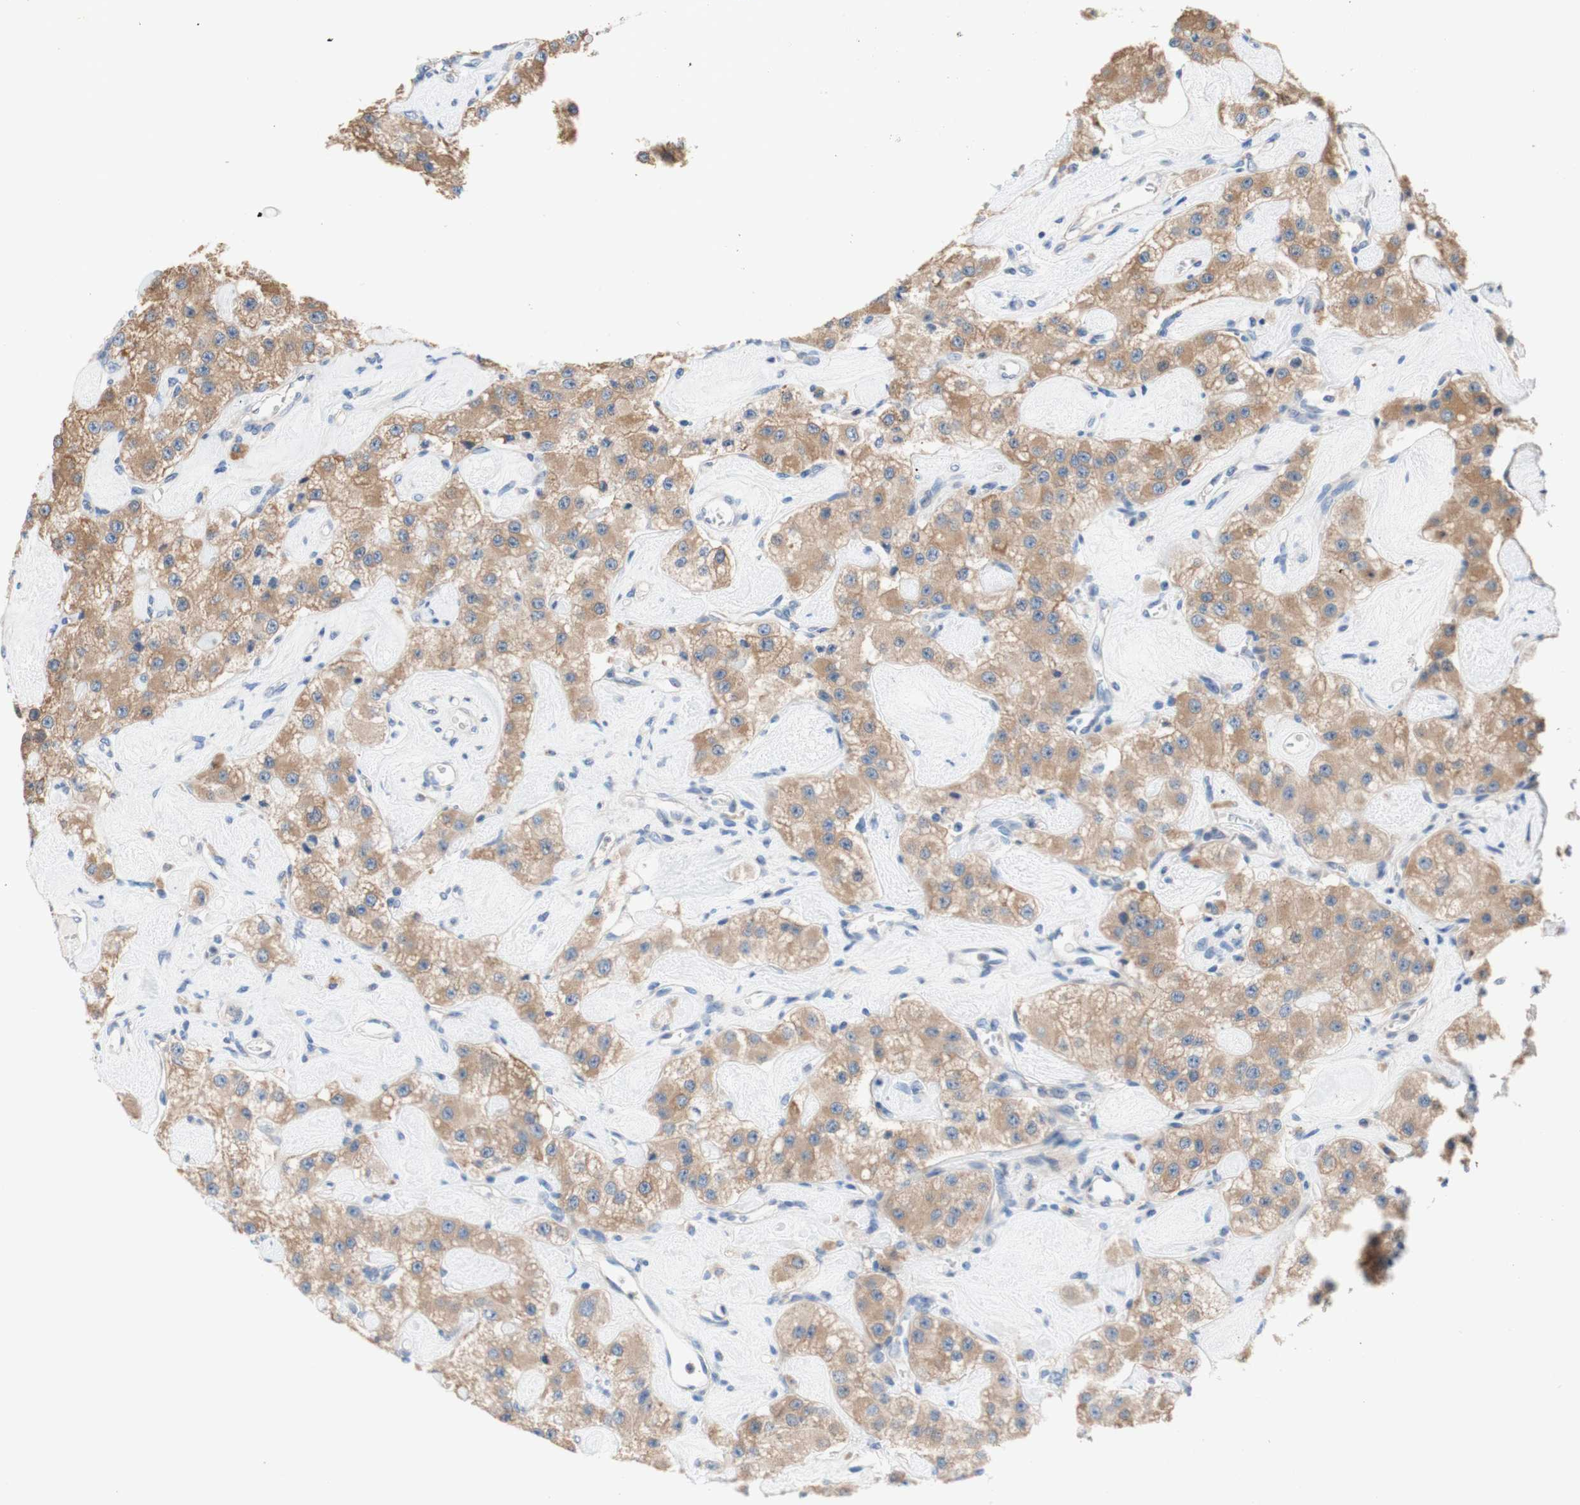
{"staining": {"intensity": "moderate", "quantity": ">75%", "location": "cytoplasmic/membranous"}, "tissue": "carcinoid", "cell_type": "Tumor cells", "image_type": "cancer", "snomed": [{"axis": "morphology", "description": "Carcinoid, malignant, NOS"}, {"axis": "topography", "description": "Pancreas"}], "caption": "The micrograph exhibits staining of carcinoid, revealing moderate cytoplasmic/membranous protein expression (brown color) within tumor cells.", "gene": "F3", "patient": {"sex": "male", "age": 41}}